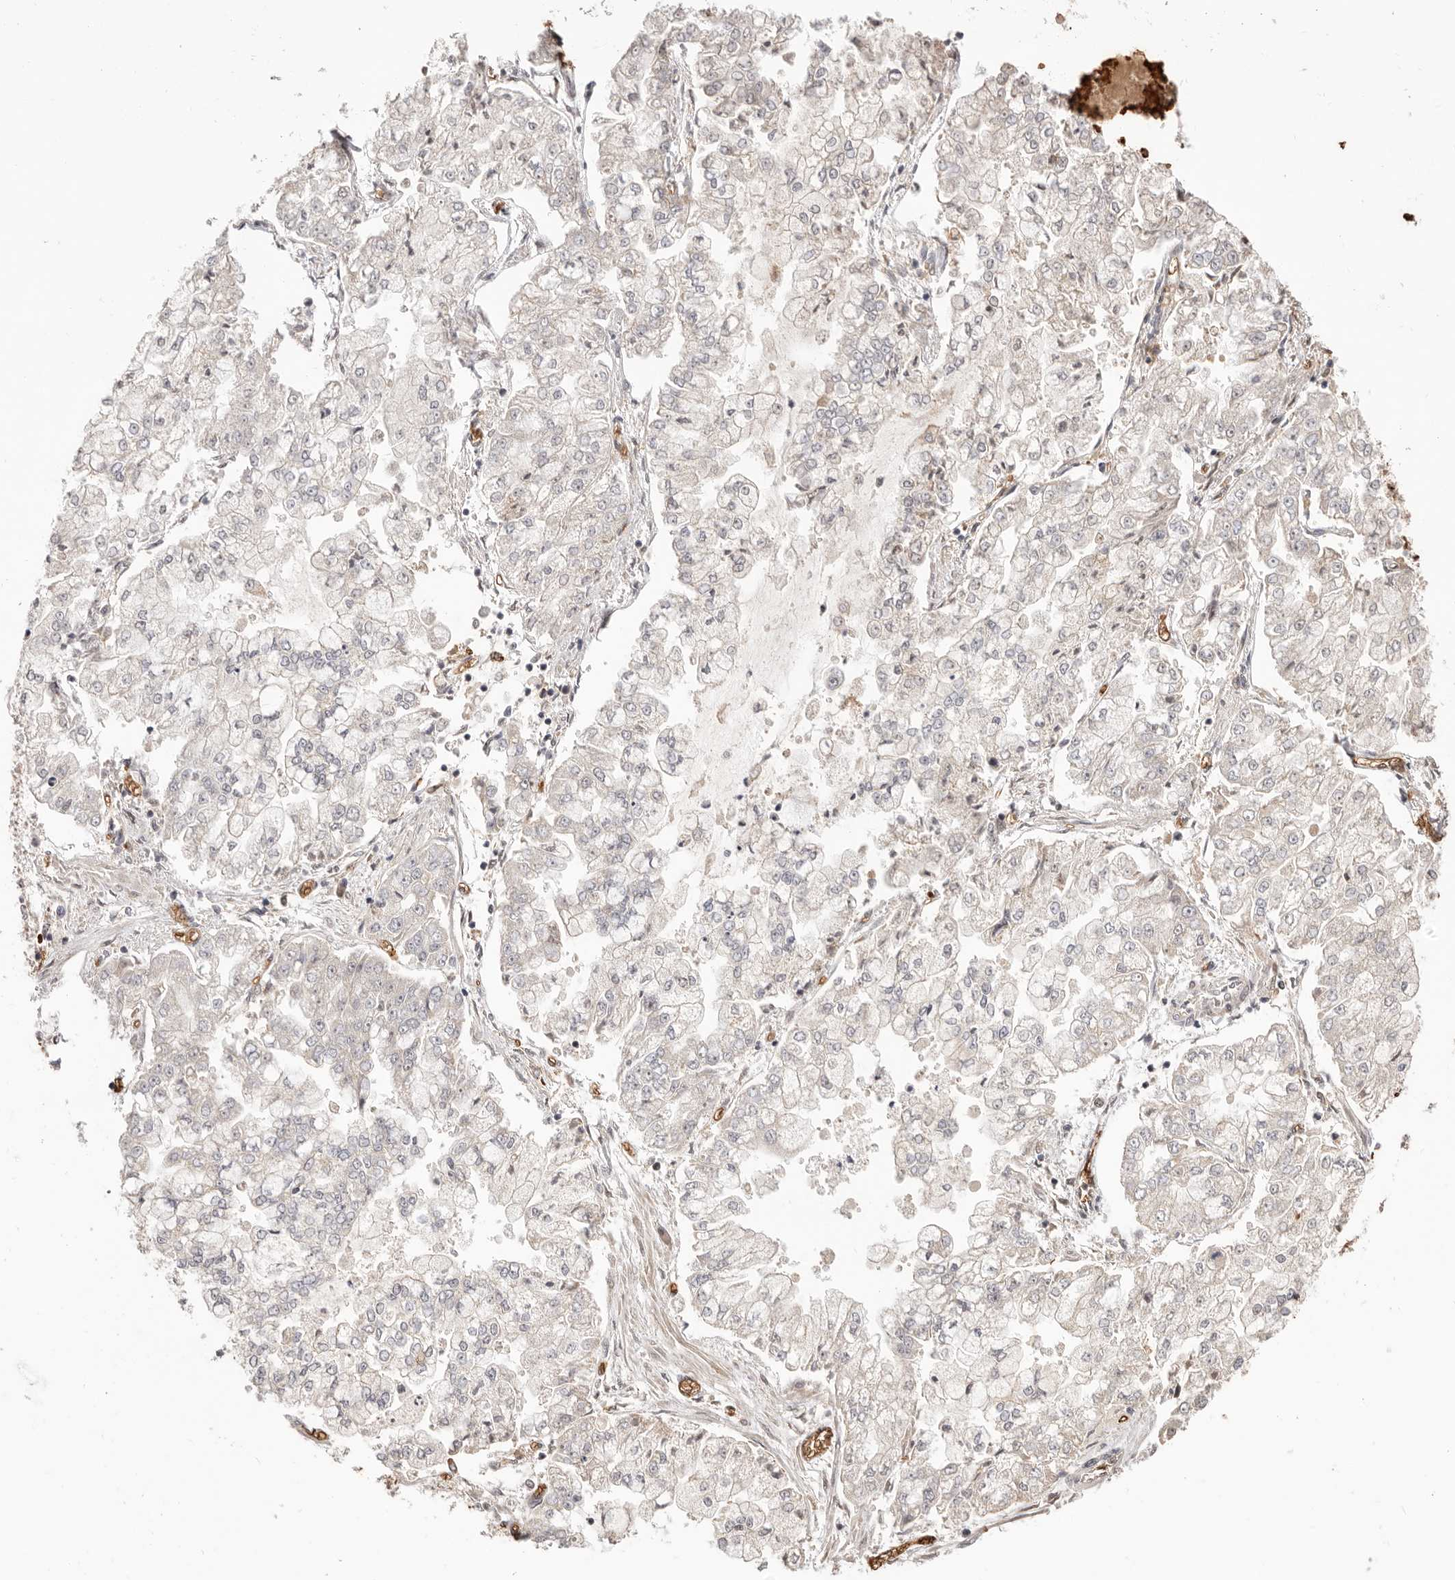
{"staining": {"intensity": "negative", "quantity": "none", "location": "none"}, "tissue": "stomach cancer", "cell_type": "Tumor cells", "image_type": "cancer", "snomed": [{"axis": "morphology", "description": "Adenocarcinoma, NOS"}, {"axis": "topography", "description": "Stomach"}], "caption": "This is an immunohistochemistry (IHC) photomicrograph of stomach cancer. There is no staining in tumor cells.", "gene": "NCOA3", "patient": {"sex": "male", "age": 76}}